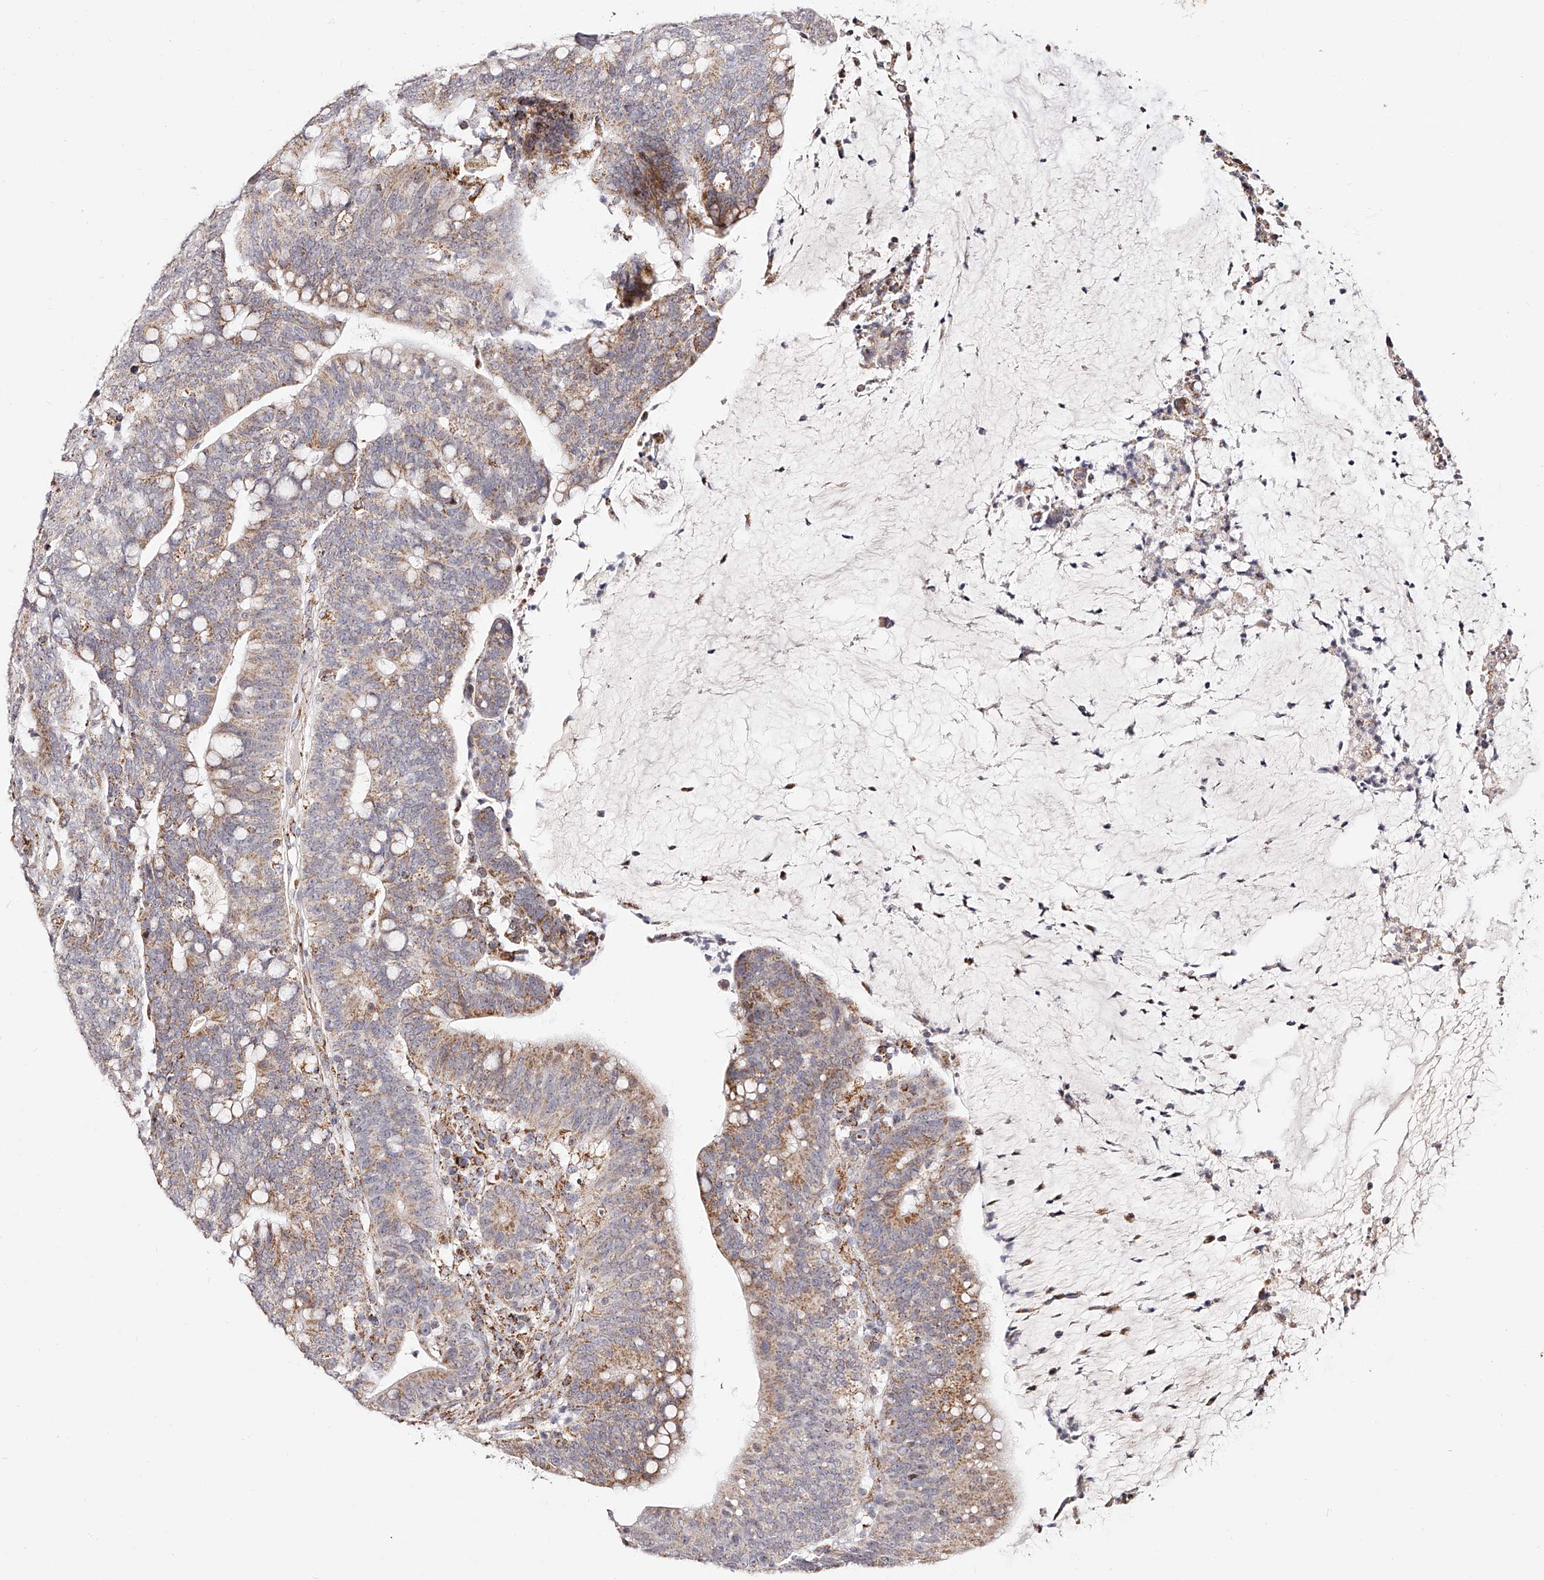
{"staining": {"intensity": "moderate", "quantity": "<25%", "location": "cytoplasmic/membranous"}, "tissue": "colorectal cancer", "cell_type": "Tumor cells", "image_type": "cancer", "snomed": [{"axis": "morphology", "description": "Adenocarcinoma, NOS"}, {"axis": "topography", "description": "Colon"}], "caption": "This is an image of immunohistochemistry staining of colorectal adenocarcinoma, which shows moderate expression in the cytoplasmic/membranous of tumor cells.", "gene": "NDUFV3", "patient": {"sex": "female", "age": 66}}